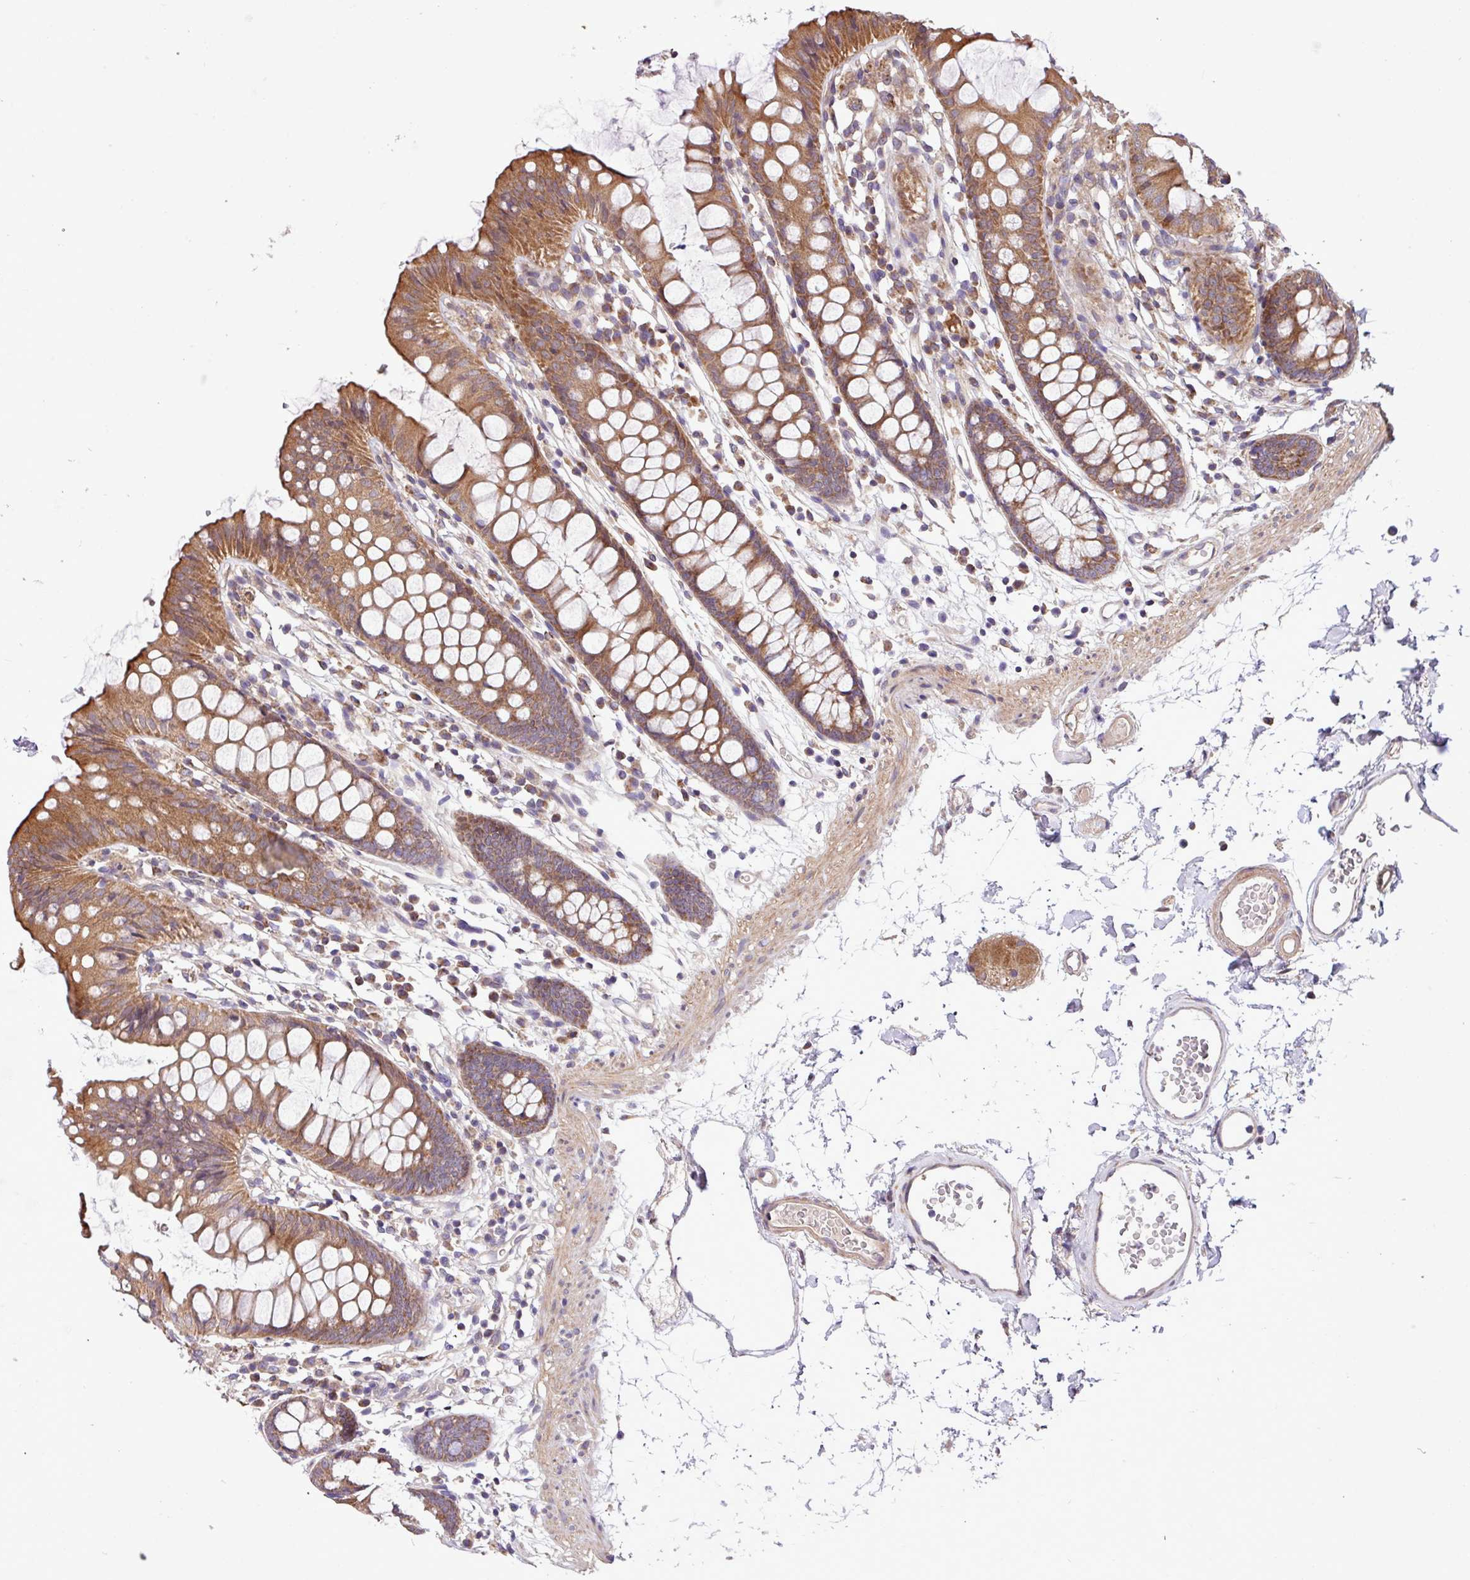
{"staining": {"intensity": "weak", "quantity": ">75%", "location": "cytoplasmic/membranous"}, "tissue": "colon", "cell_type": "Endothelial cells", "image_type": "normal", "snomed": [{"axis": "morphology", "description": "Normal tissue, NOS"}, {"axis": "topography", "description": "Colon"}], "caption": "Colon stained with a brown dye exhibits weak cytoplasmic/membranous positive positivity in approximately >75% of endothelial cells.", "gene": "TIMM10B", "patient": {"sex": "female", "age": 84}}